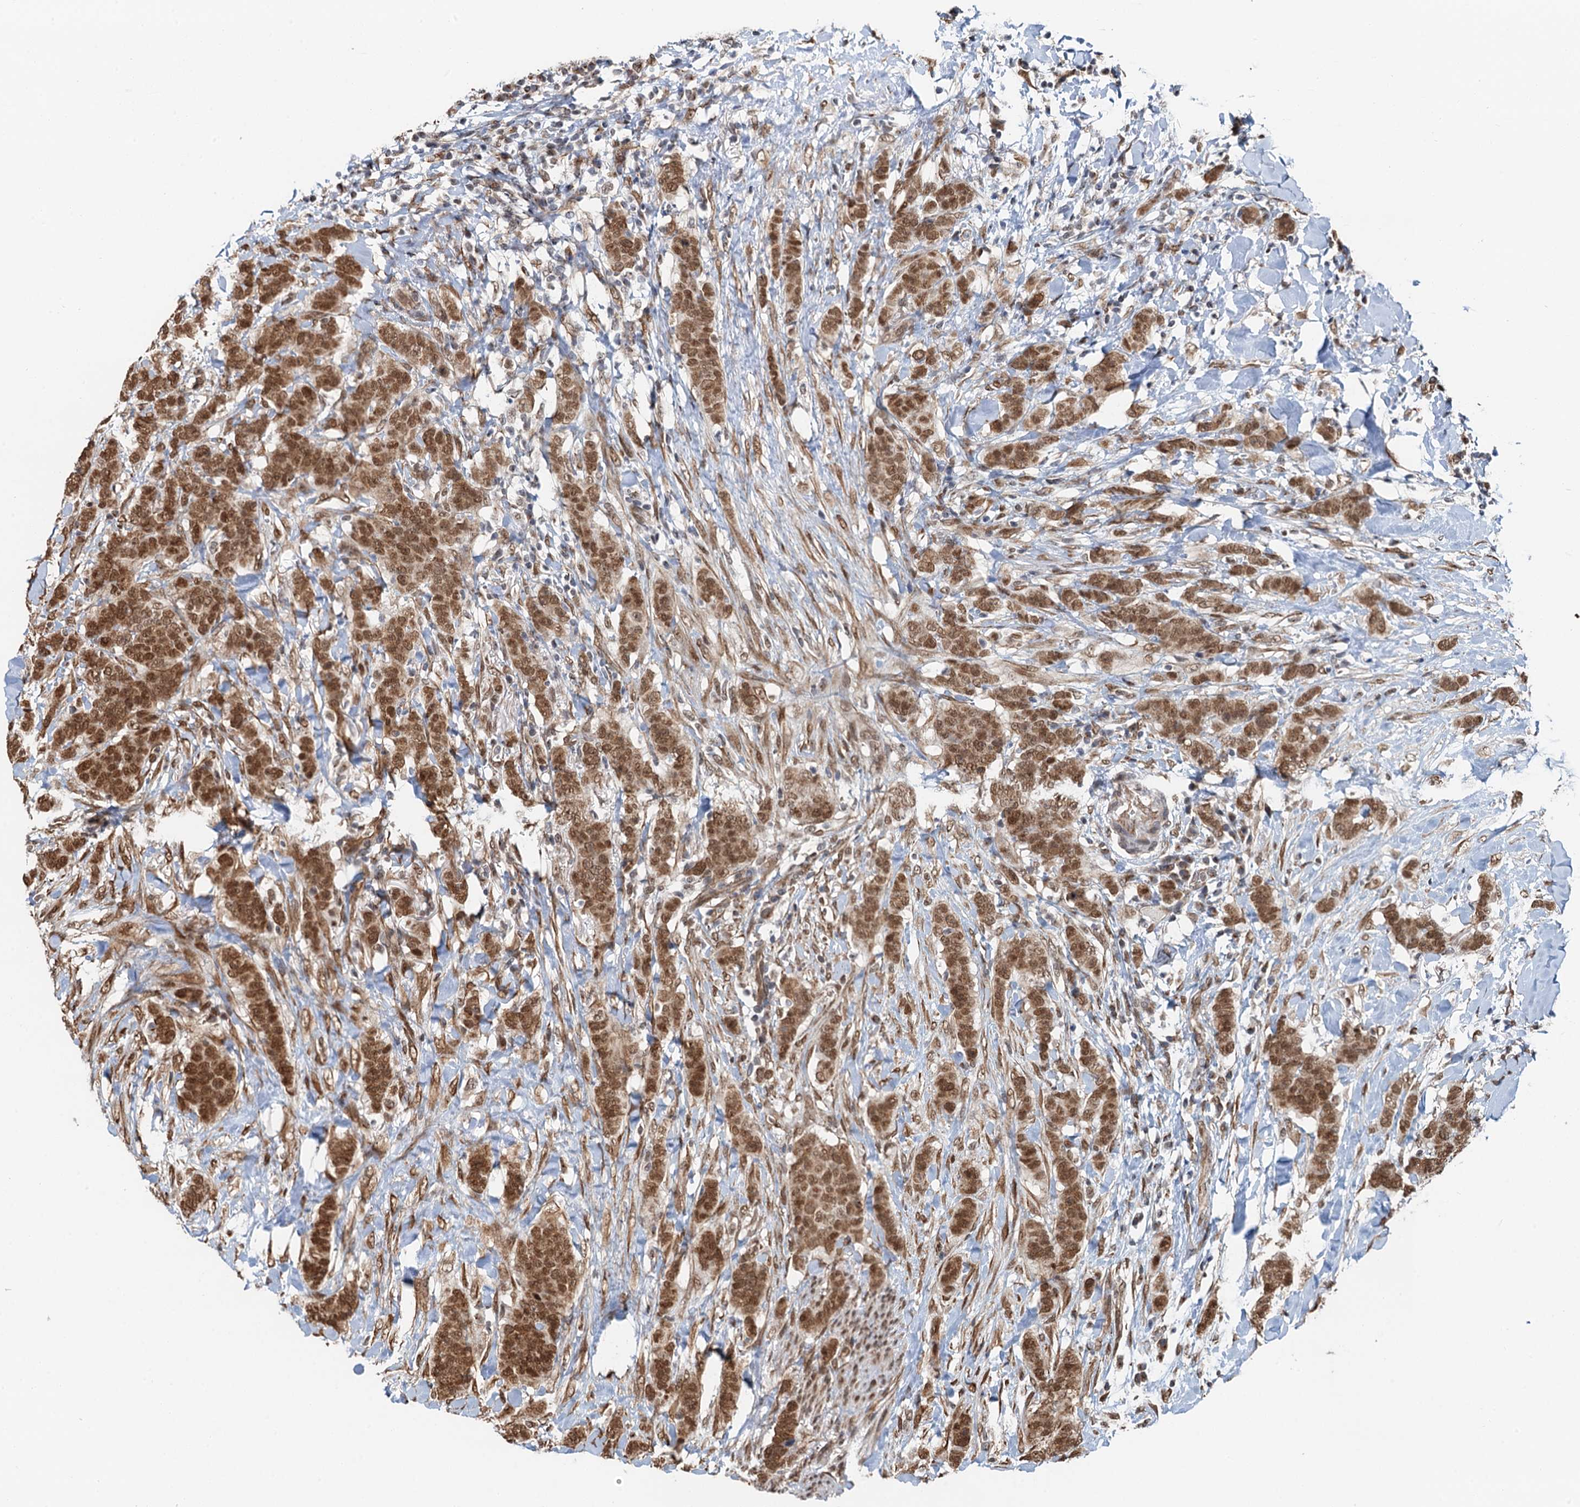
{"staining": {"intensity": "strong", "quantity": ">75%", "location": "nuclear"}, "tissue": "breast cancer", "cell_type": "Tumor cells", "image_type": "cancer", "snomed": [{"axis": "morphology", "description": "Duct carcinoma"}, {"axis": "topography", "description": "Breast"}], "caption": "Infiltrating ductal carcinoma (breast) stained for a protein (brown) demonstrates strong nuclear positive positivity in approximately >75% of tumor cells.", "gene": "CFDP1", "patient": {"sex": "female", "age": 40}}